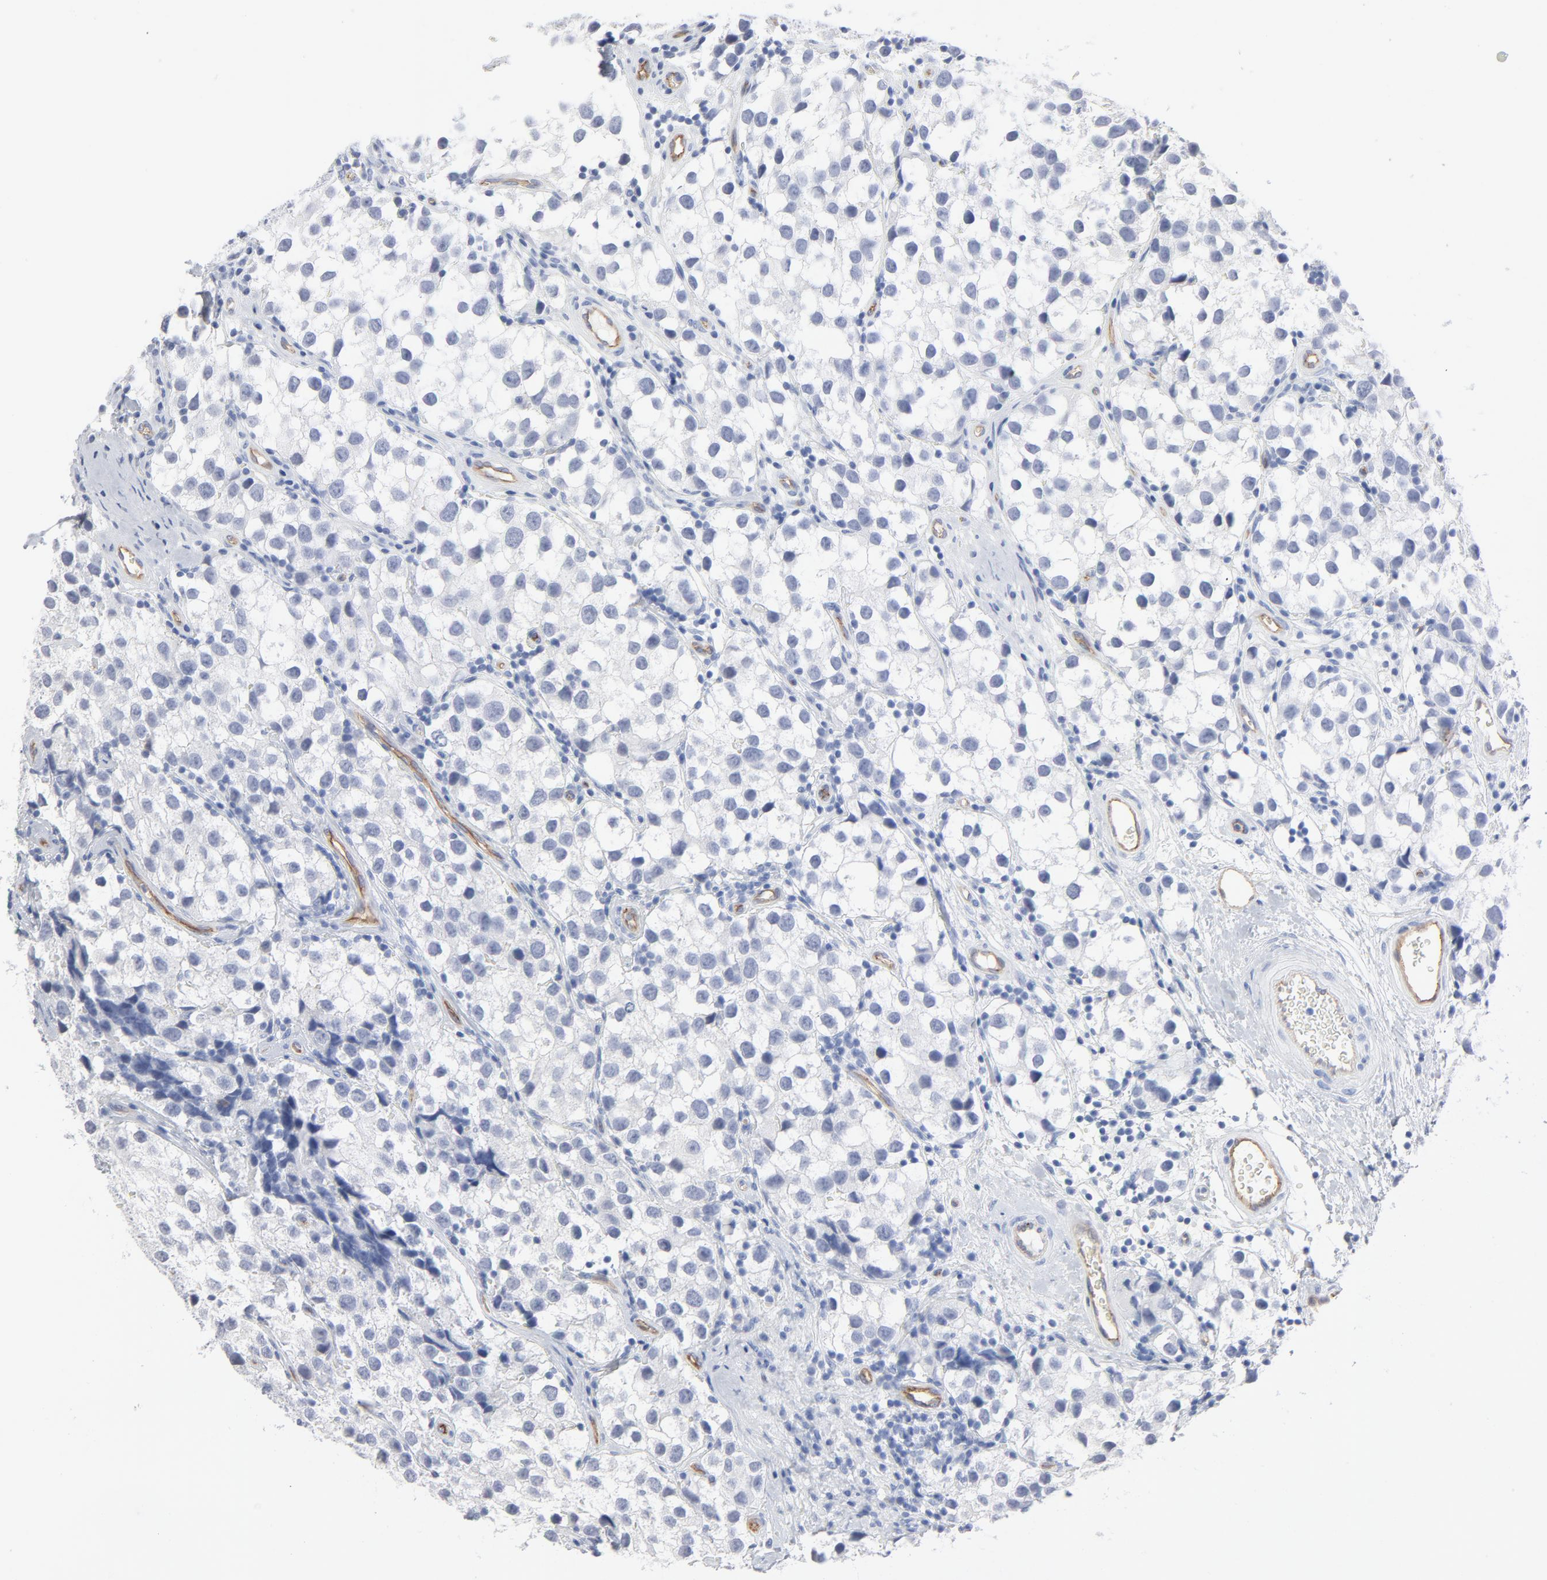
{"staining": {"intensity": "negative", "quantity": "none", "location": "none"}, "tissue": "testis cancer", "cell_type": "Tumor cells", "image_type": "cancer", "snomed": [{"axis": "morphology", "description": "Seminoma, NOS"}, {"axis": "topography", "description": "Testis"}], "caption": "Seminoma (testis) was stained to show a protein in brown. There is no significant positivity in tumor cells.", "gene": "SHANK3", "patient": {"sex": "male", "age": 39}}